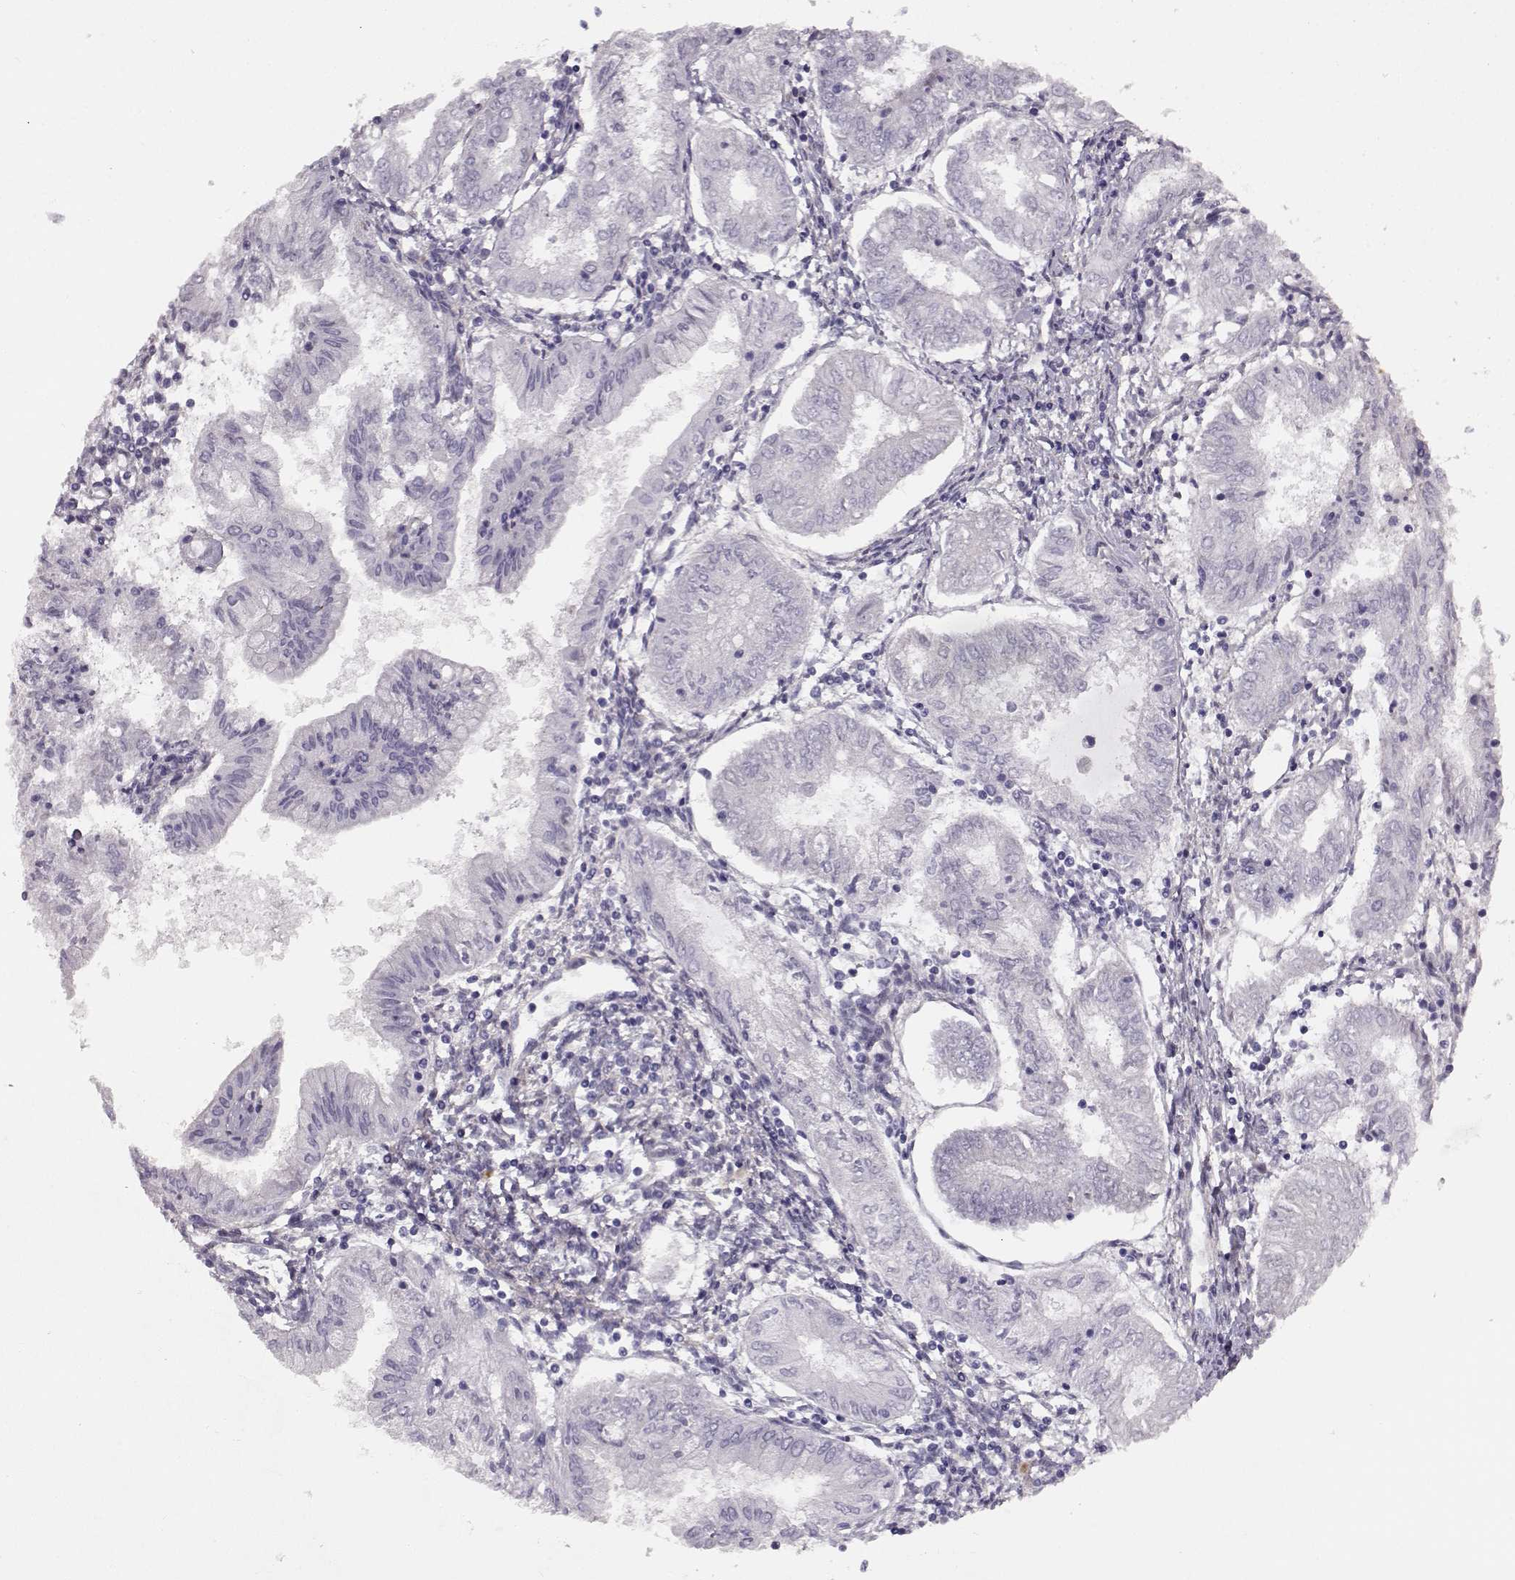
{"staining": {"intensity": "negative", "quantity": "none", "location": "none"}, "tissue": "endometrial cancer", "cell_type": "Tumor cells", "image_type": "cancer", "snomed": [{"axis": "morphology", "description": "Adenocarcinoma, NOS"}, {"axis": "topography", "description": "Endometrium"}], "caption": "Immunohistochemical staining of endometrial adenocarcinoma demonstrates no significant positivity in tumor cells.", "gene": "TRIM69", "patient": {"sex": "female", "age": 68}}